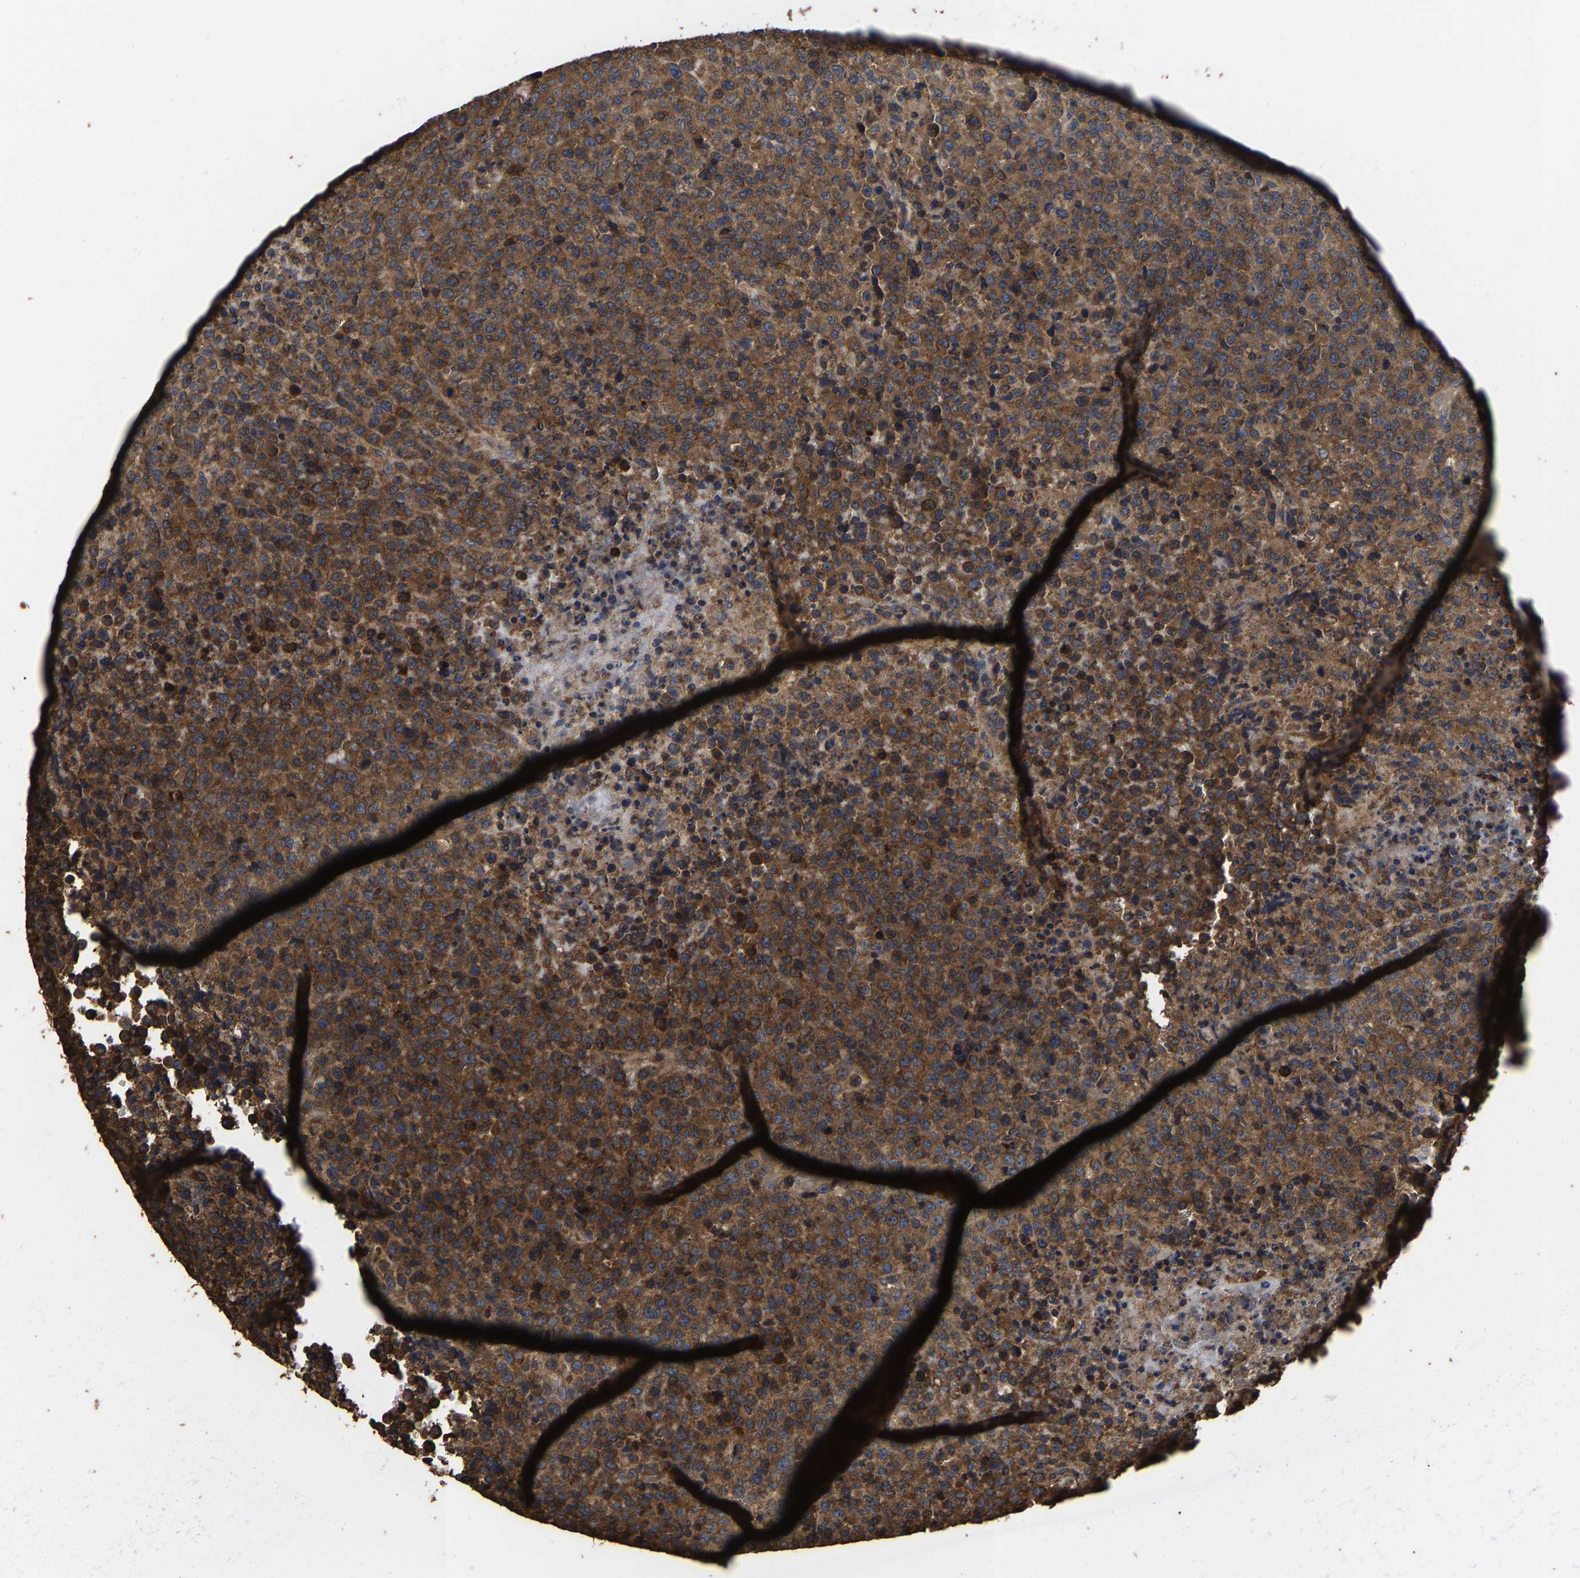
{"staining": {"intensity": "strong", "quantity": ">75%", "location": "cytoplasmic/membranous"}, "tissue": "lymphoma", "cell_type": "Tumor cells", "image_type": "cancer", "snomed": [{"axis": "morphology", "description": "Malignant lymphoma, non-Hodgkin's type, High grade"}, {"axis": "topography", "description": "Lymph node"}], "caption": "Protein expression analysis of human malignant lymphoma, non-Hodgkin's type (high-grade) reveals strong cytoplasmic/membranous expression in approximately >75% of tumor cells.", "gene": "ITCH", "patient": {"sex": "male", "age": 13}}